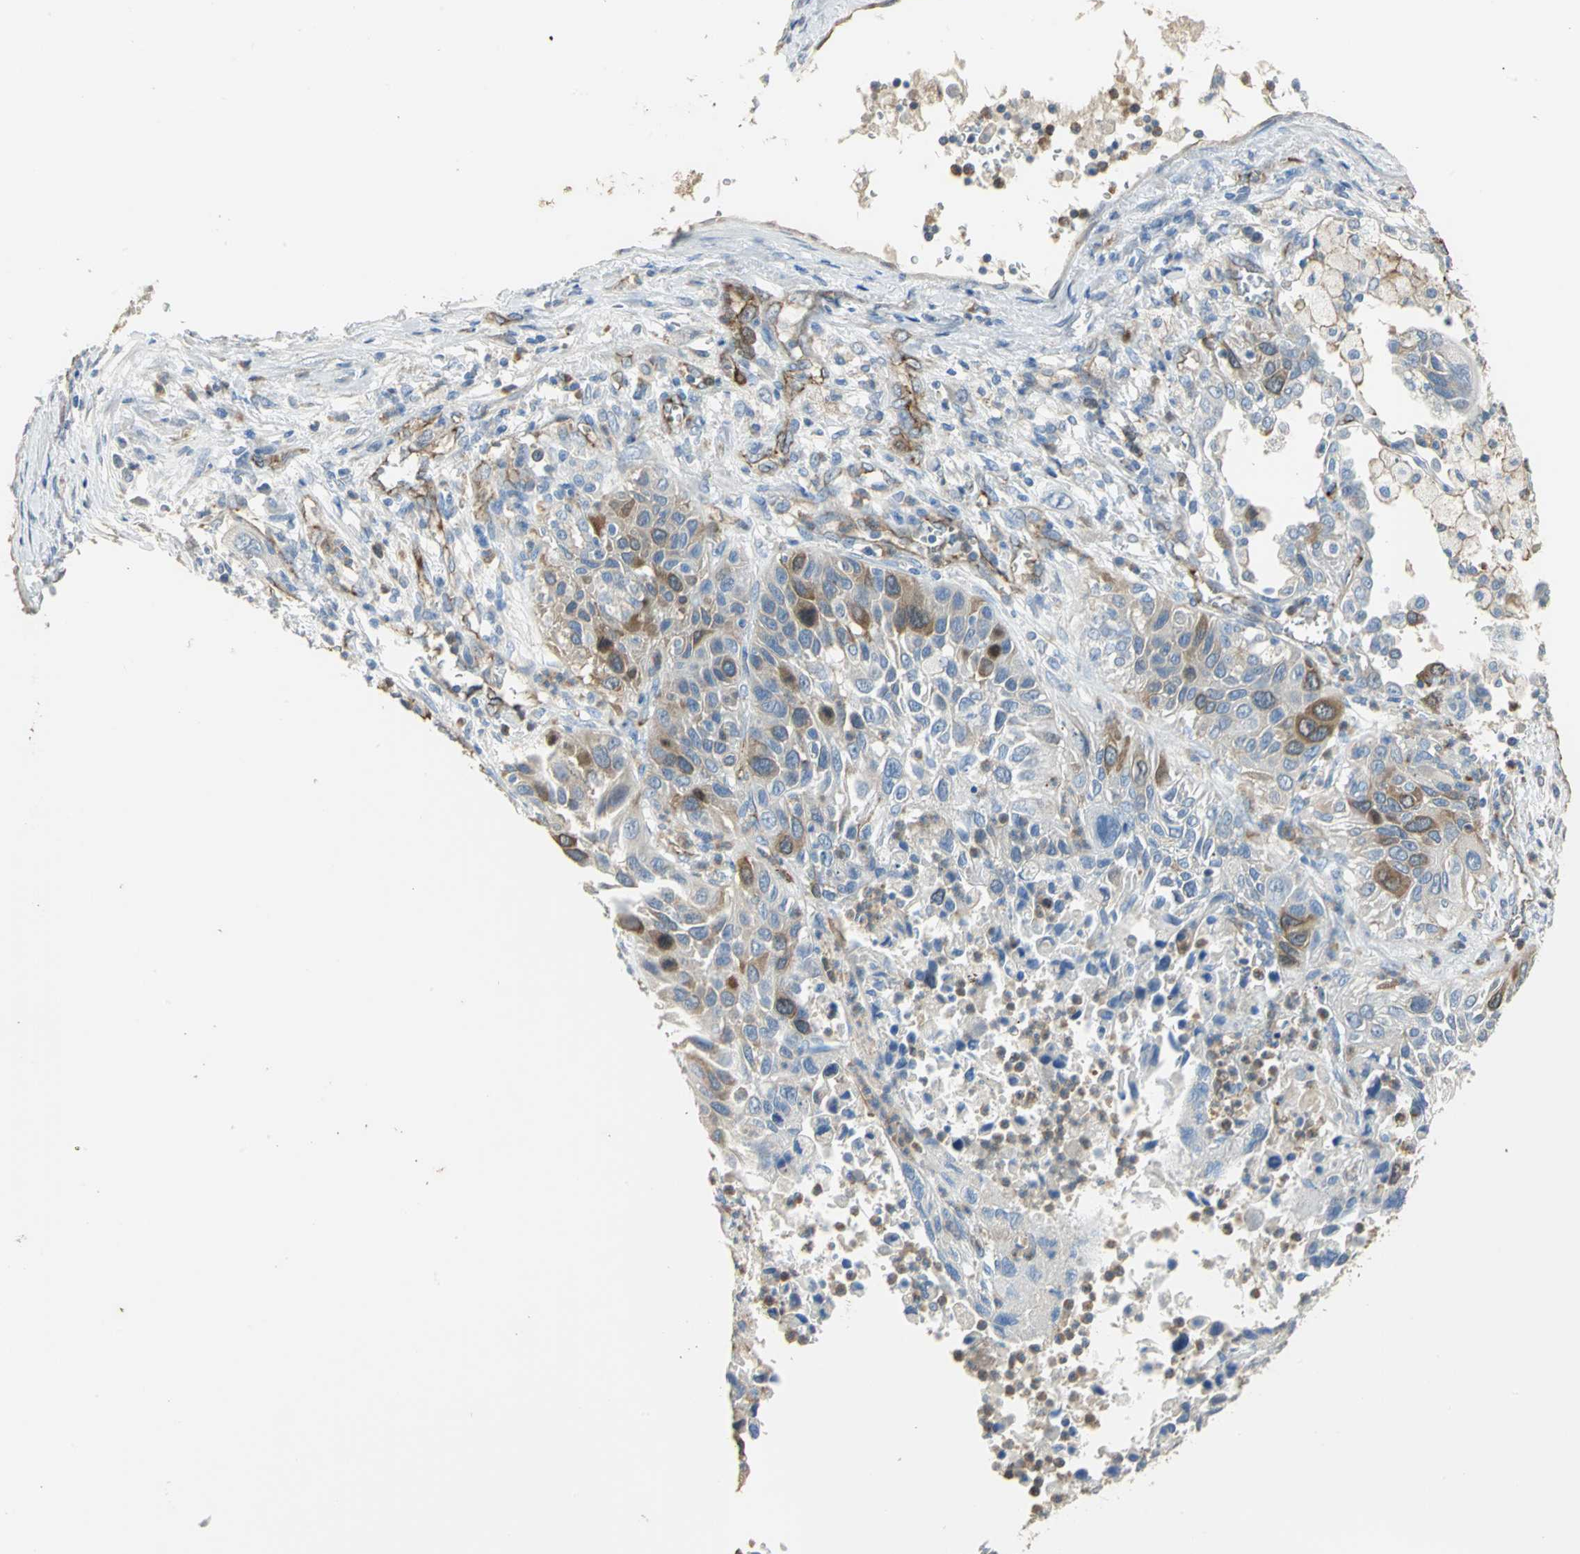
{"staining": {"intensity": "strong", "quantity": "25%-75%", "location": "cytoplasmic/membranous"}, "tissue": "lung cancer", "cell_type": "Tumor cells", "image_type": "cancer", "snomed": [{"axis": "morphology", "description": "Squamous cell carcinoma, NOS"}, {"axis": "topography", "description": "Lung"}], "caption": "Immunohistochemical staining of human lung cancer (squamous cell carcinoma) displays high levels of strong cytoplasmic/membranous protein expression in about 25%-75% of tumor cells. (DAB (3,3'-diaminobenzidine) IHC with brightfield microscopy, high magnification).", "gene": "DLGAP5", "patient": {"sex": "female", "age": 76}}